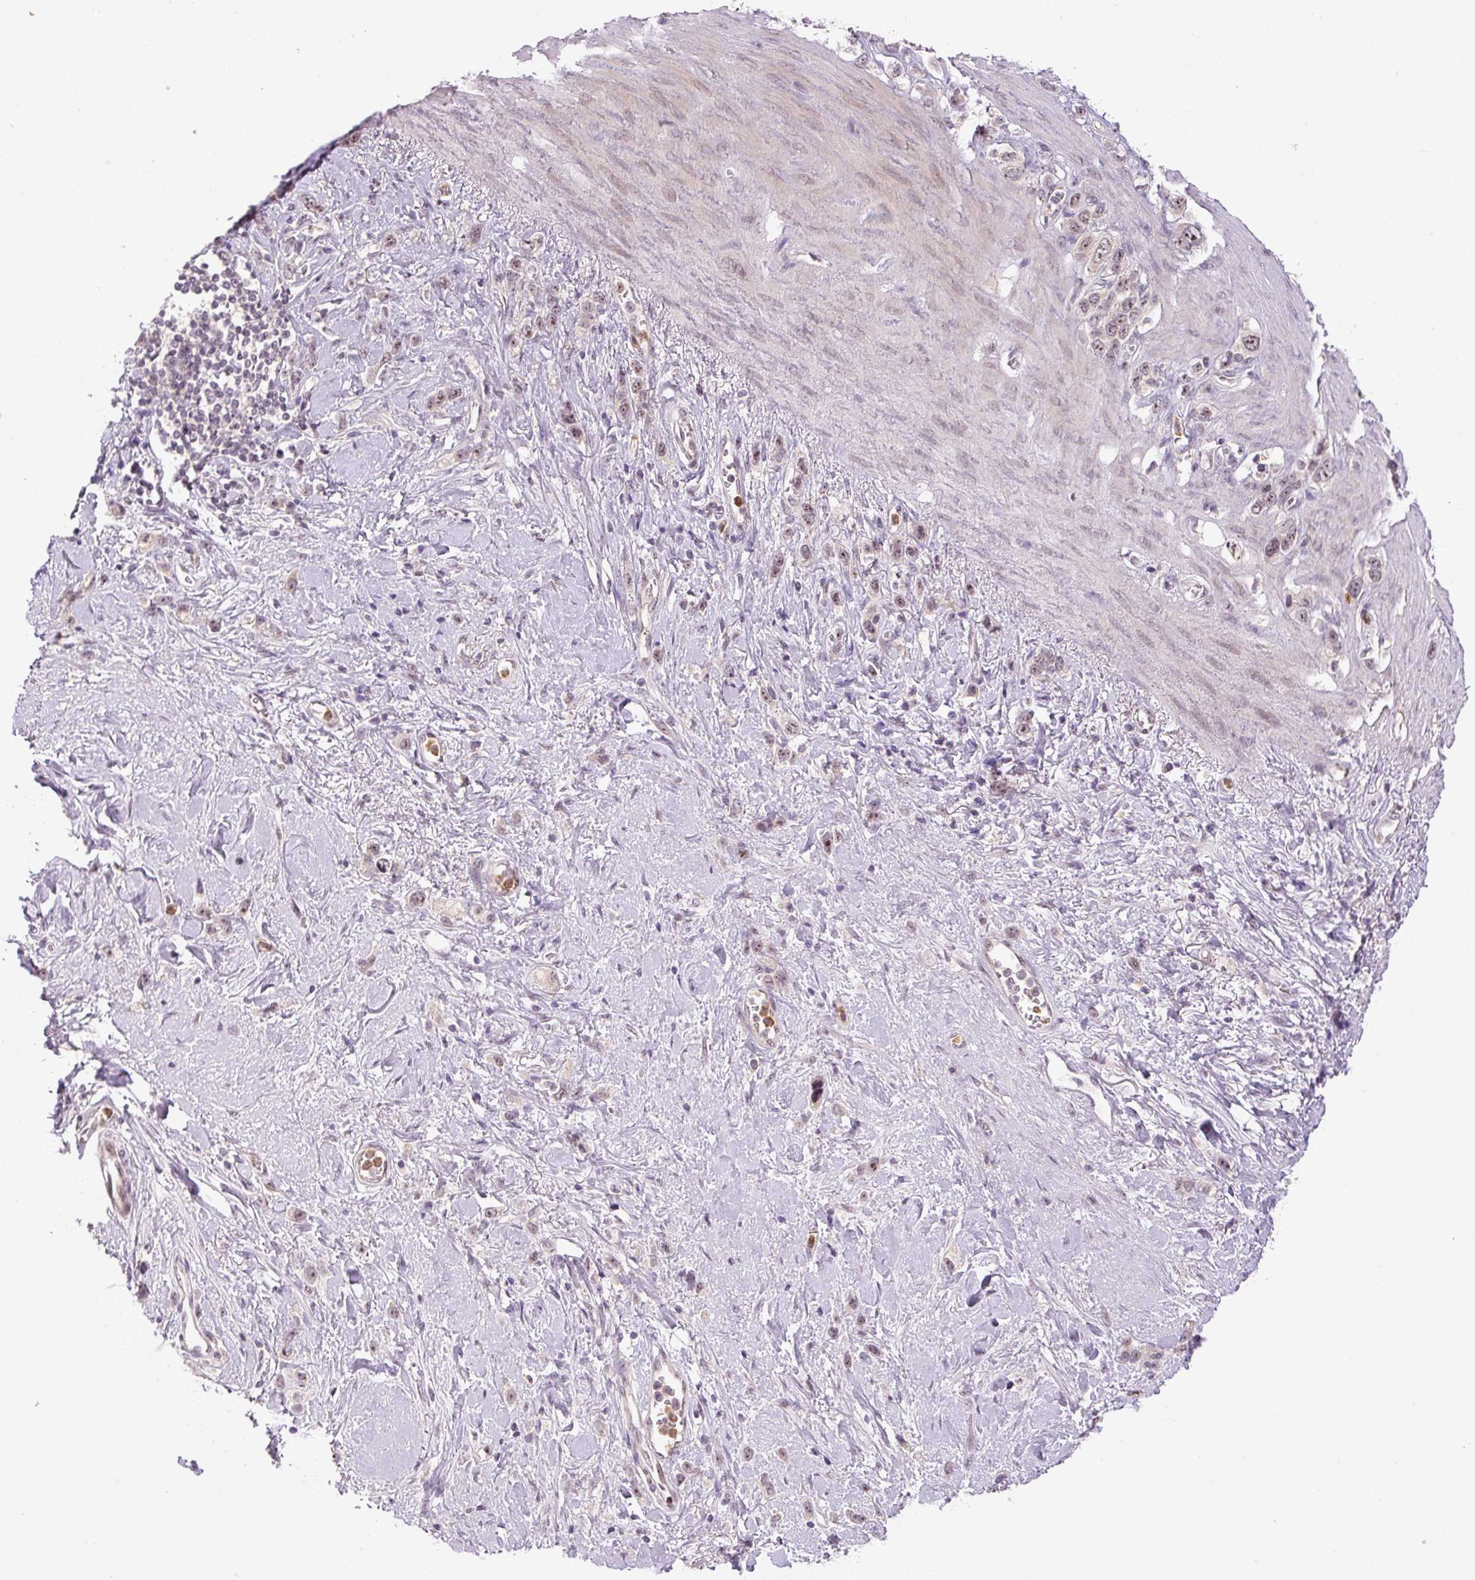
{"staining": {"intensity": "moderate", "quantity": ">75%", "location": "nuclear"}, "tissue": "stomach cancer", "cell_type": "Tumor cells", "image_type": "cancer", "snomed": [{"axis": "morphology", "description": "Adenocarcinoma, NOS"}, {"axis": "topography", "description": "Stomach"}], "caption": "DAB (3,3'-diaminobenzidine) immunohistochemical staining of human stomach cancer (adenocarcinoma) shows moderate nuclear protein staining in approximately >75% of tumor cells.", "gene": "SGF29", "patient": {"sex": "female", "age": 65}}